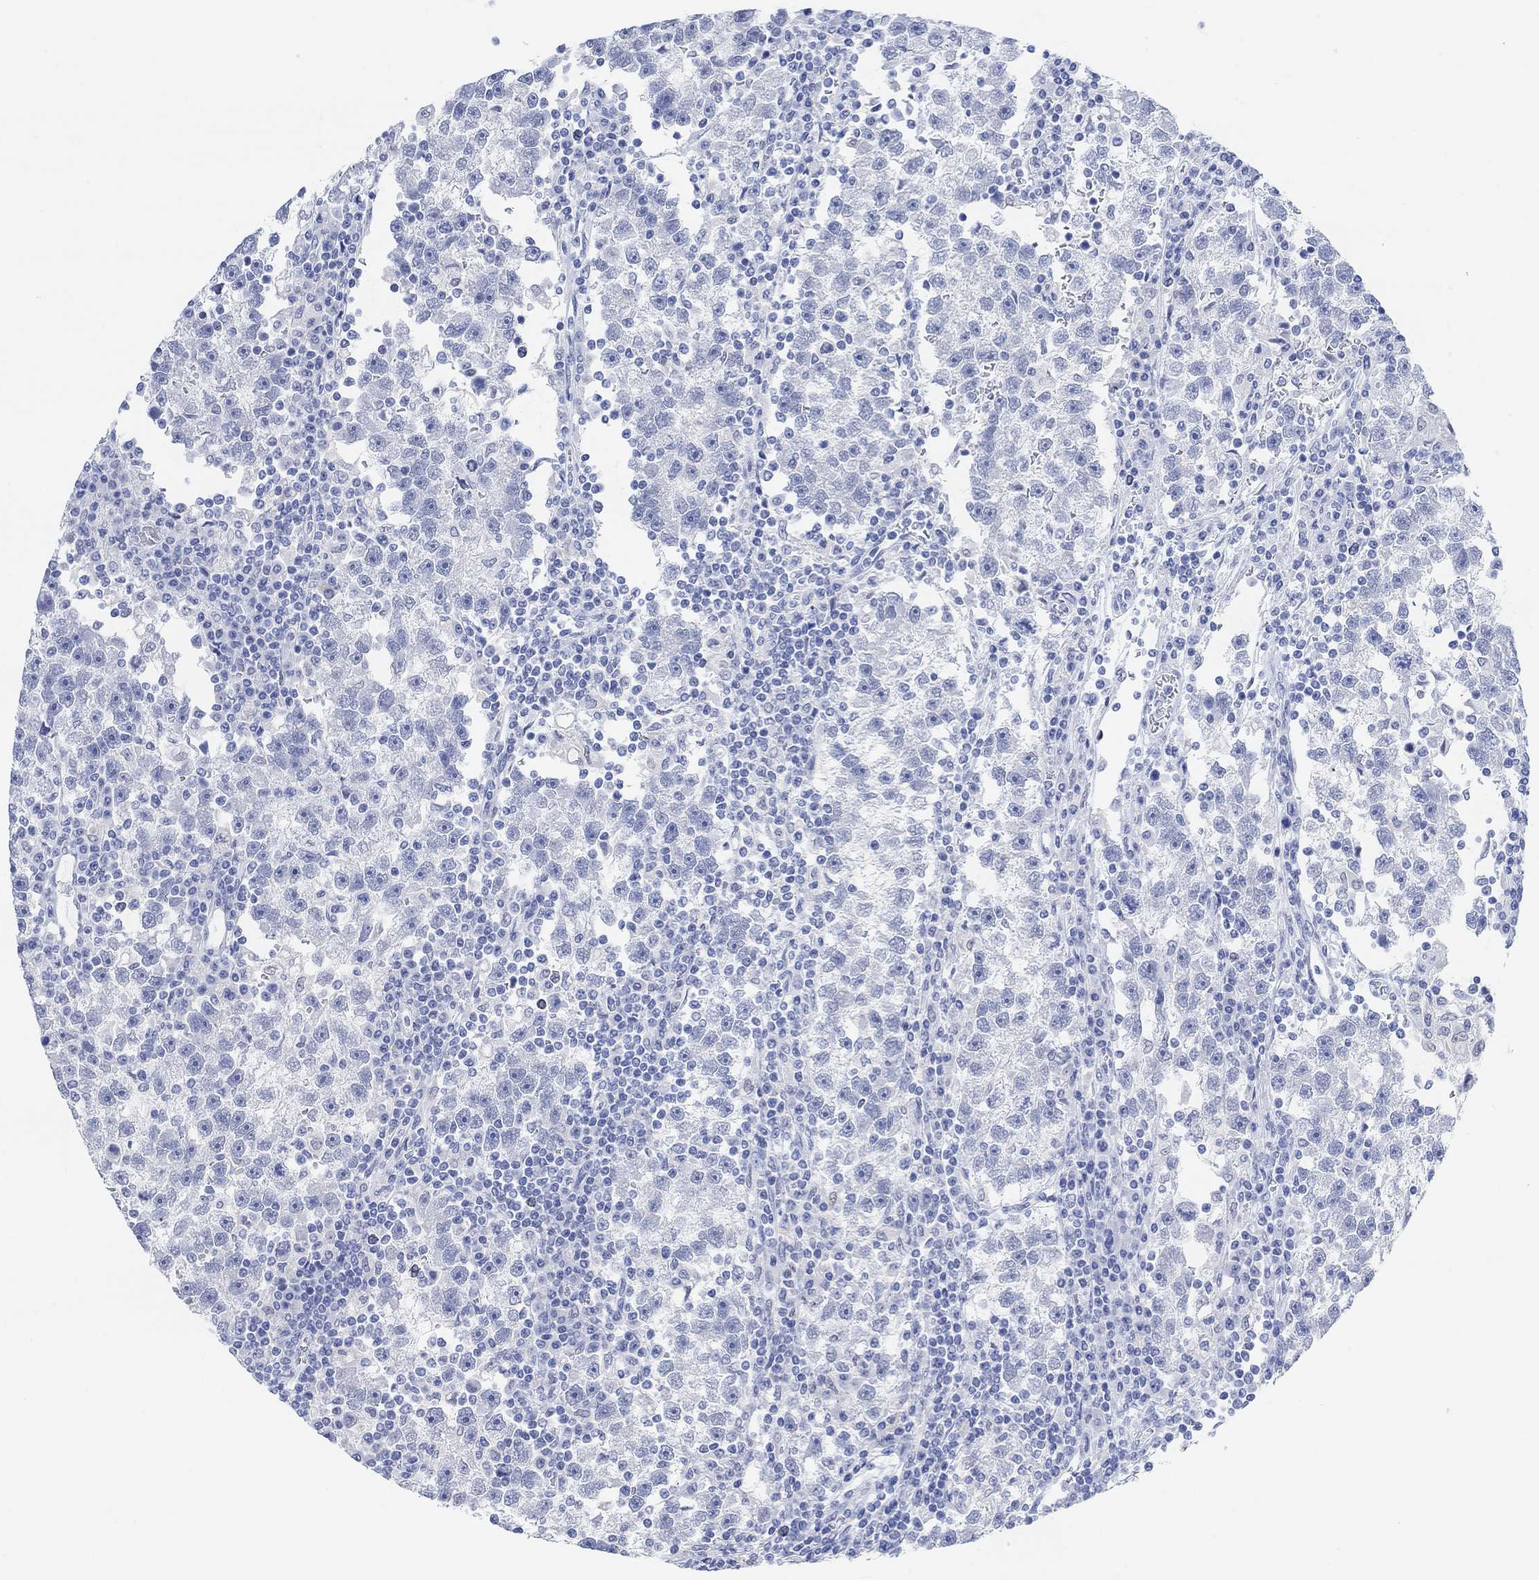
{"staining": {"intensity": "negative", "quantity": "none", "location": "none"}, "tissue": "testis cancer", "cell_type": "Tumor cells", "image_type": "cancer", "snomed": [{"axis": "morphology", "description": "Seminoma, NOS"}, {"axis": "topography", "description": "Testis"}], "caption": "High power microscopy photomicrograph of an immunohistochemistry photomicrograph of testis seminoma, revealing no significant expression in tumor cells.", "gene": "ENO4", "patient": {"sex": "male", "age": 47}}